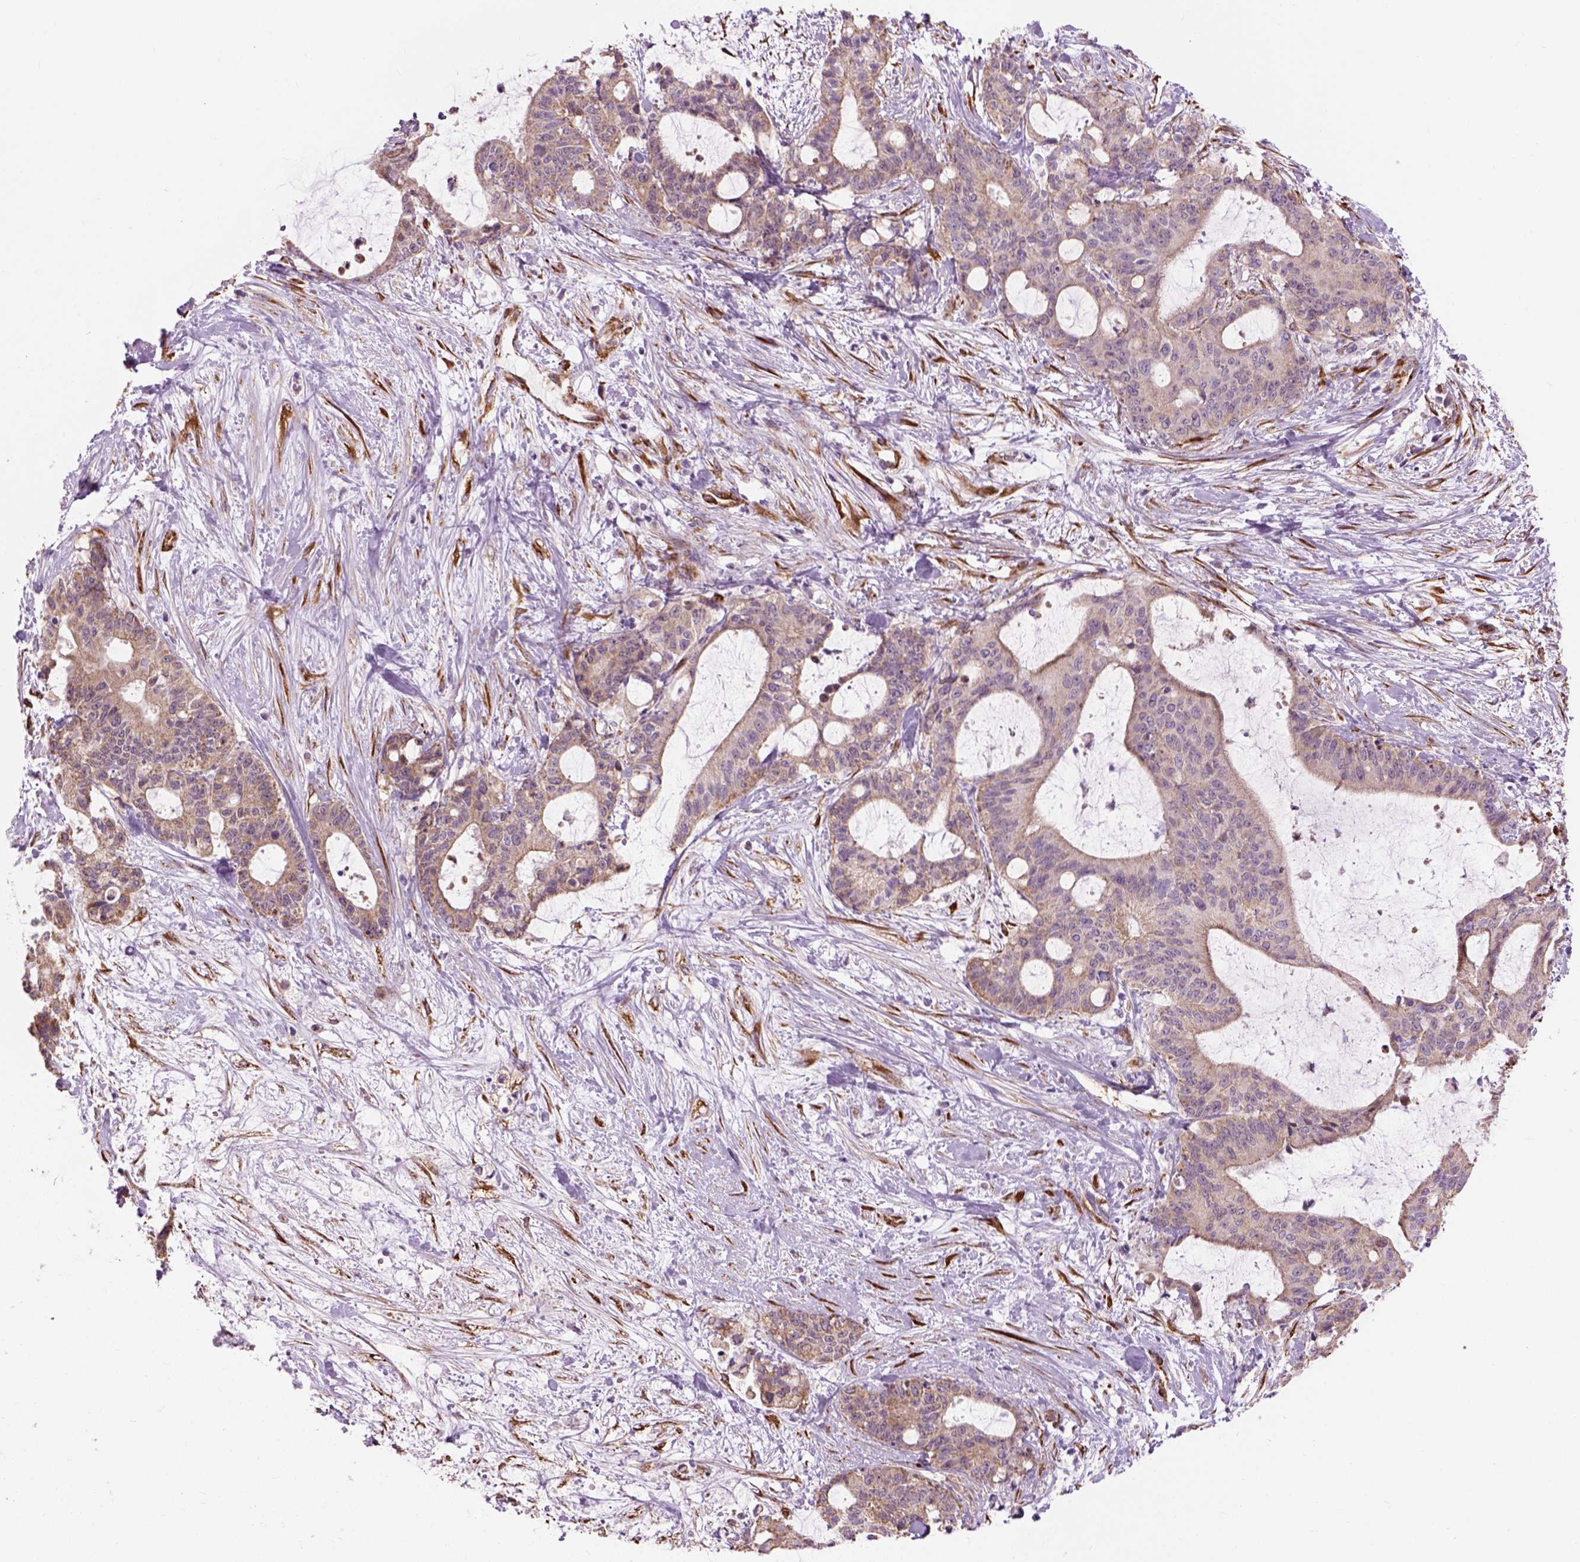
{"staining": {"intensity": "negative", "quantity": "none", "location": "none"}, "tissue": "liver cancer", "cell_type": "Tumor cells", "image_type": "cancer", "snomed": [{"axis": "morphology", "description": "Cholangiocarcinoma"}, {"axis": "topography", "description": "Liver"}], "caption": "The micrograph displays no staining of tumor cells in liver cancer (cholangiocarcinoma). (Immunohistochemistry, brightfield microscopy, high magnification).", "gene": "XK", "patient": {"sex": "female", "age": 73}}